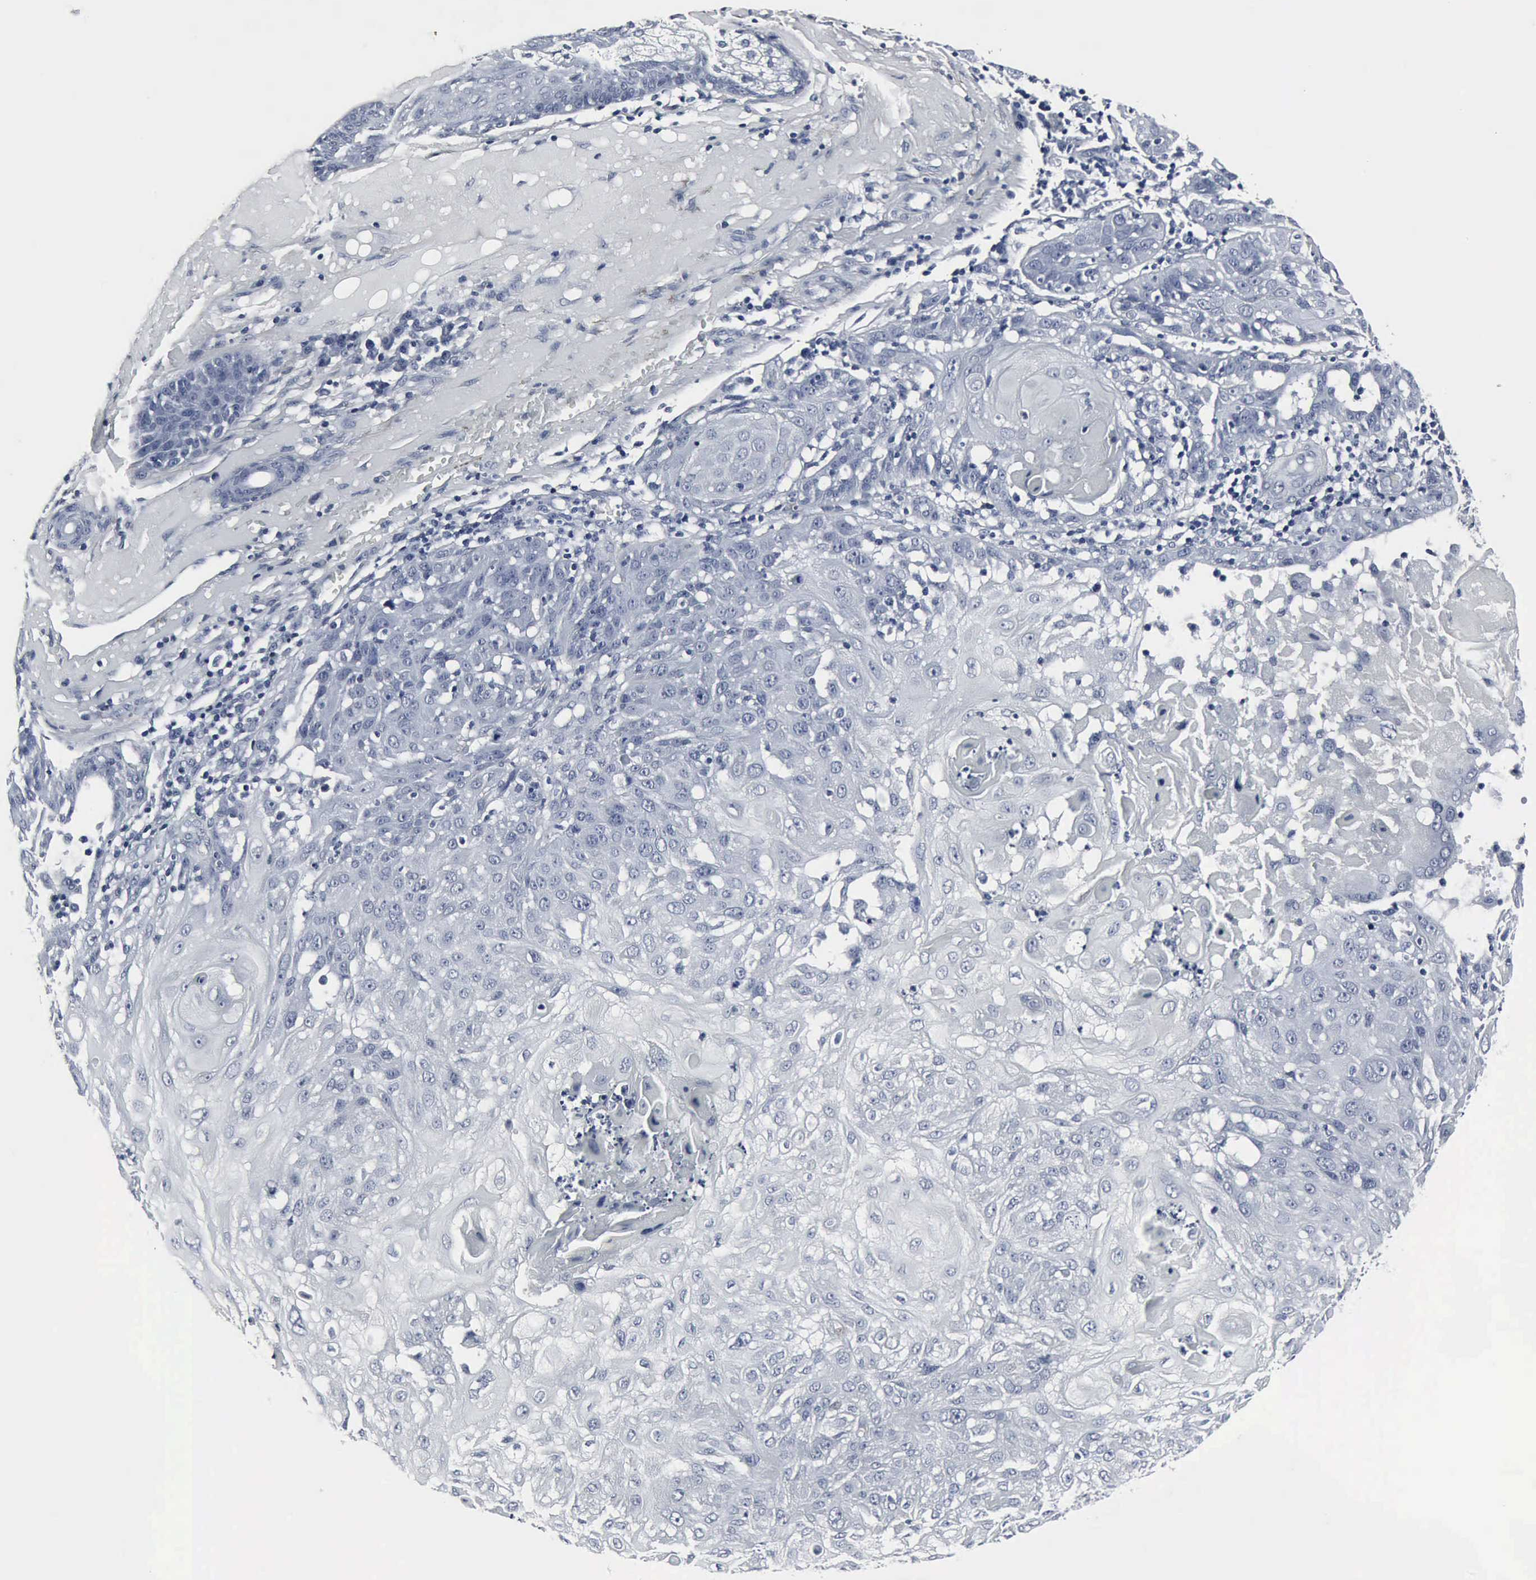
{"staining": {"intensity": "negative", "quantity": "none", "location": "none"}, "tissue": "skin cancer", "cell_type": "Tumor cells", "image_type": "cancer", "snomed": [{"axis": "morphology", "description": "Squamous cell carcinoma, NOS"}, {"axis": "topography", "description": "Skin"}], "caption": "Immunohistochemistry (IHC) histopathology image of neoplastic tissue: squamous cell carcinoma (skin) stained with DAB (3,3'-diaminobenzidine) demonstrates no significant protein positivity in tumor cells.", "gene": "SNAP25", "patient": {"sex": "female", "age": 89}}